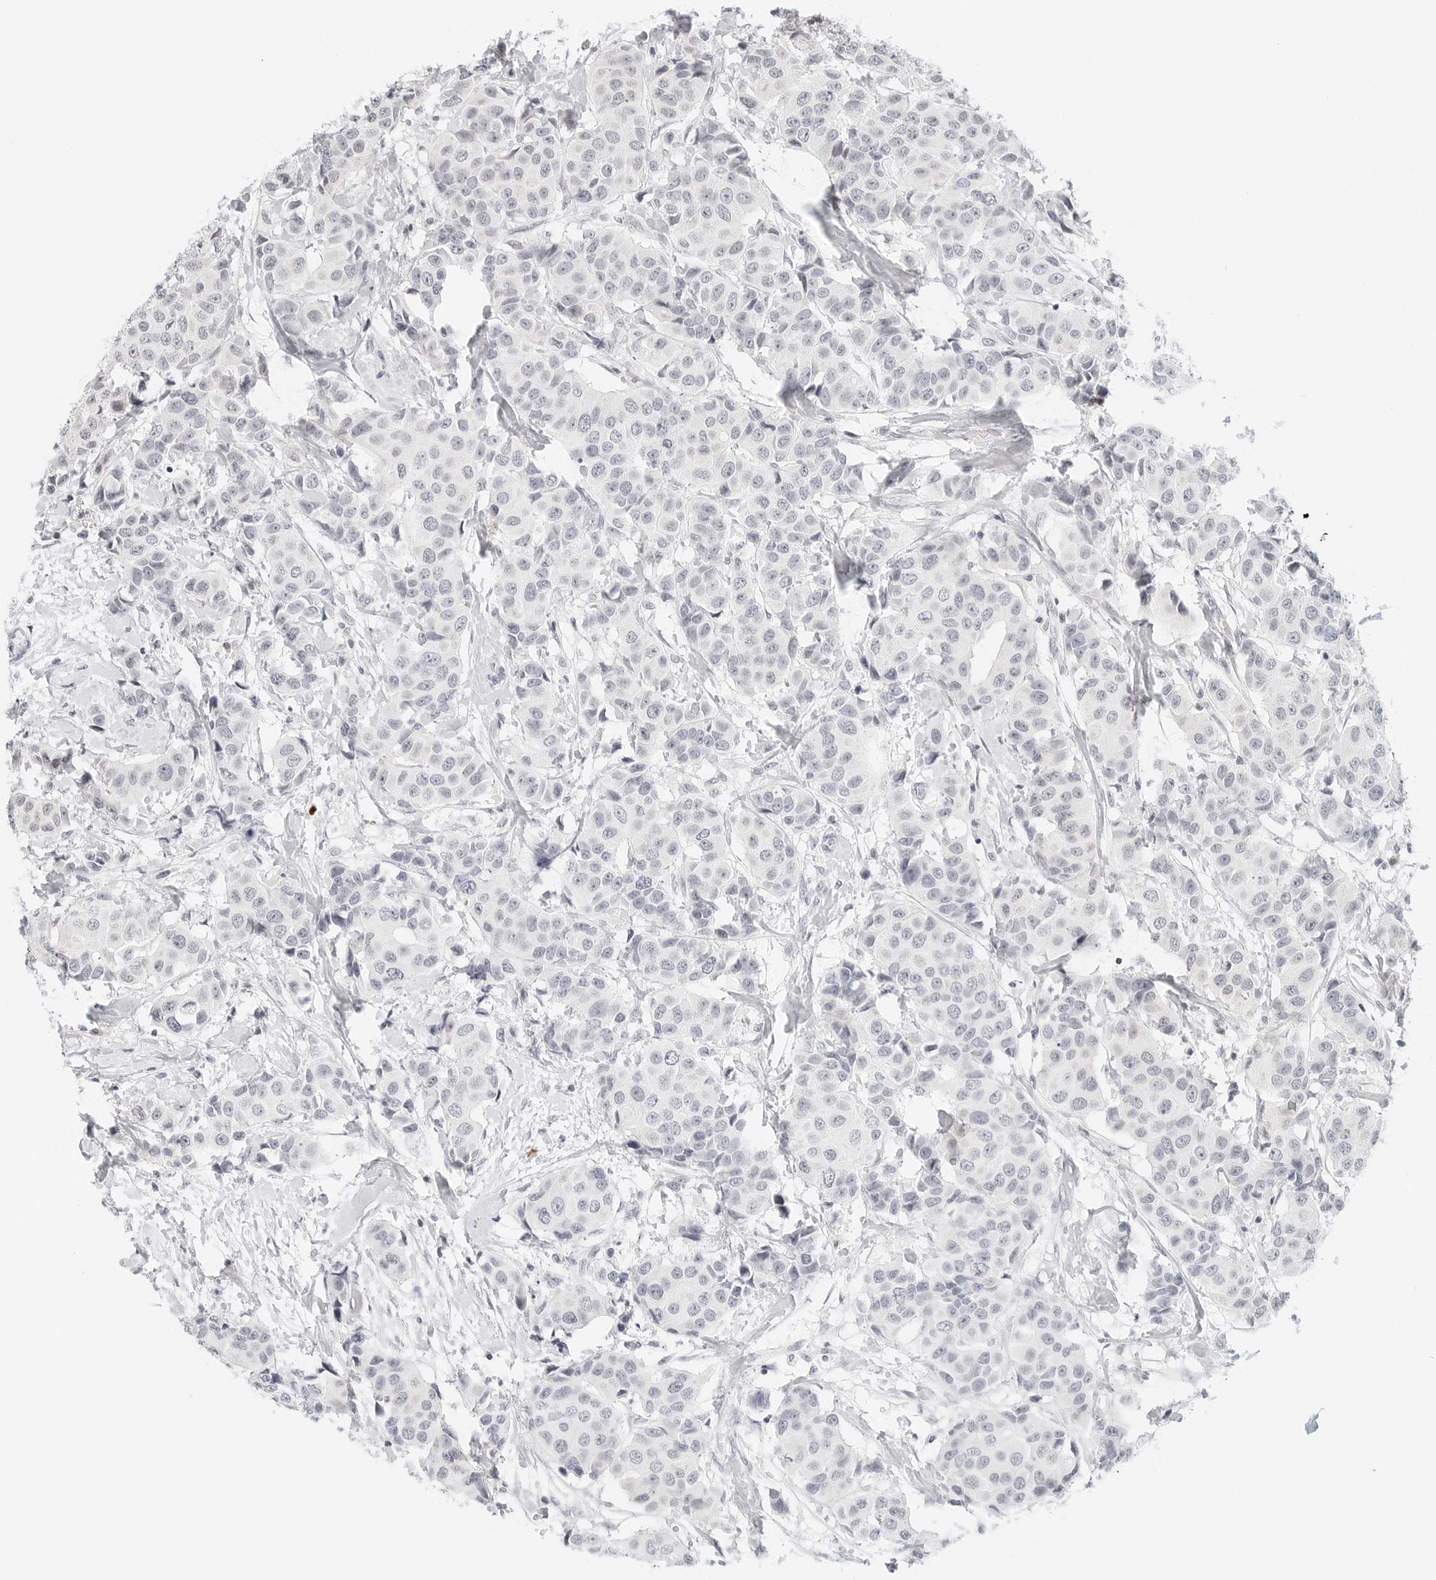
{"staining": {"intensity": "negative", "quantity": "none", "location": "none"}, "tissue": "breast cancer", "cell_type": "Tumor cells", "image_type": "cancer", "snomed": [{"axis": "morphology", "description": "Normal tissue, NOS"}, {"axis": "morphology", "description": "Duct carcinoma"}, {"axis": "topography", "description": "Breast"}], "caption": "An immunohistochemistry micrograph of breast cancer (invasive ductal carcinoma) is shown. There is no staining in tumor cells of breast cancer (invasive ductal carcinoma).", "gene": "PARP10", "patient": {"sex": "female", "age": 39}}